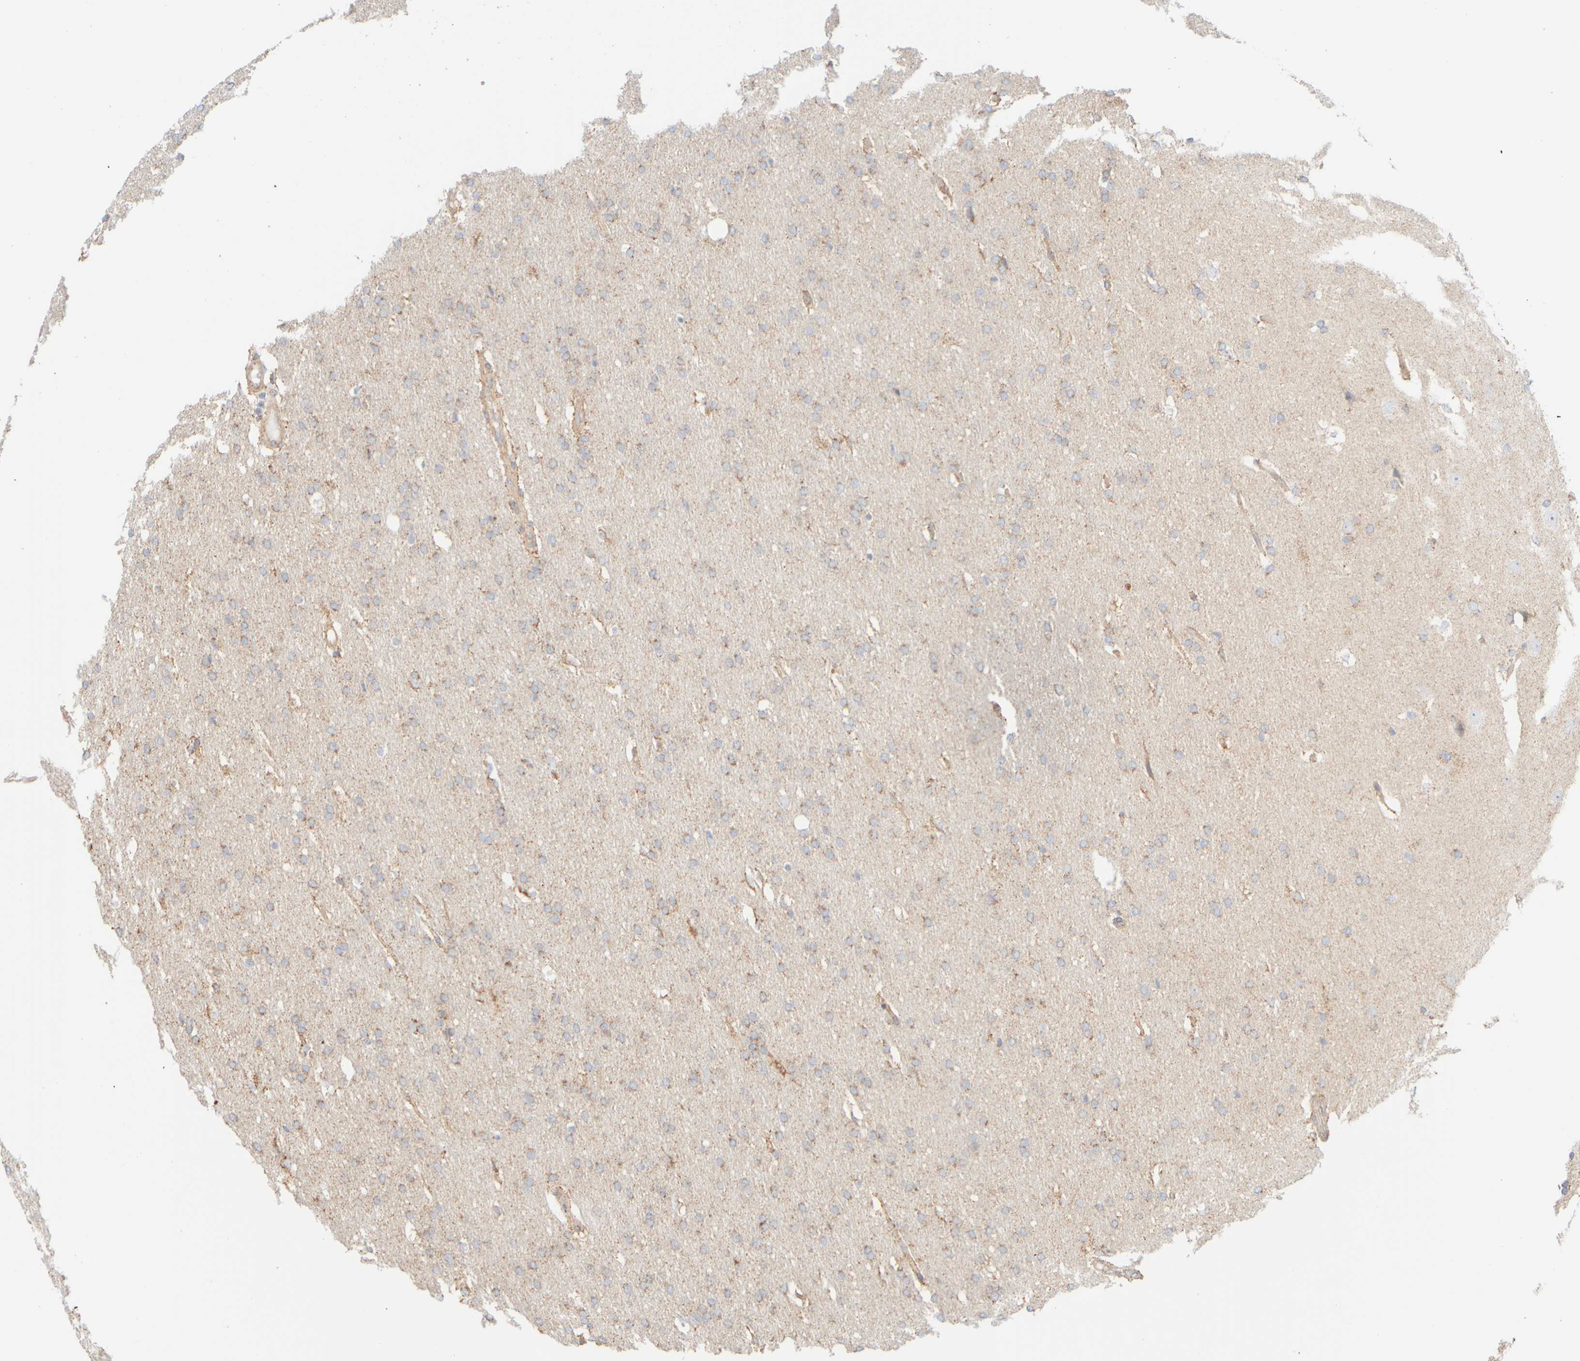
{"staining": {"intensity": "weak", "quantity": "25%-75%", "location": "cytoplasmic/membranous"}, "tissue": "glioma", "cell_type": "Tumor cells", "image_type": "cancer", "snomed": [{"axis": "morphology", "description": "Glioma, malignant, Low grade"}, {"axis": "topography", "description": "Brain"}], "caption": "Human glioma stained for a protein (brown) exhibits weak cytoplasmic/membranous positive positivity in approximately 25%-75% of tumor cells.", "gene": "APBB2", "patient": {"sex": "female", "age": 37}}